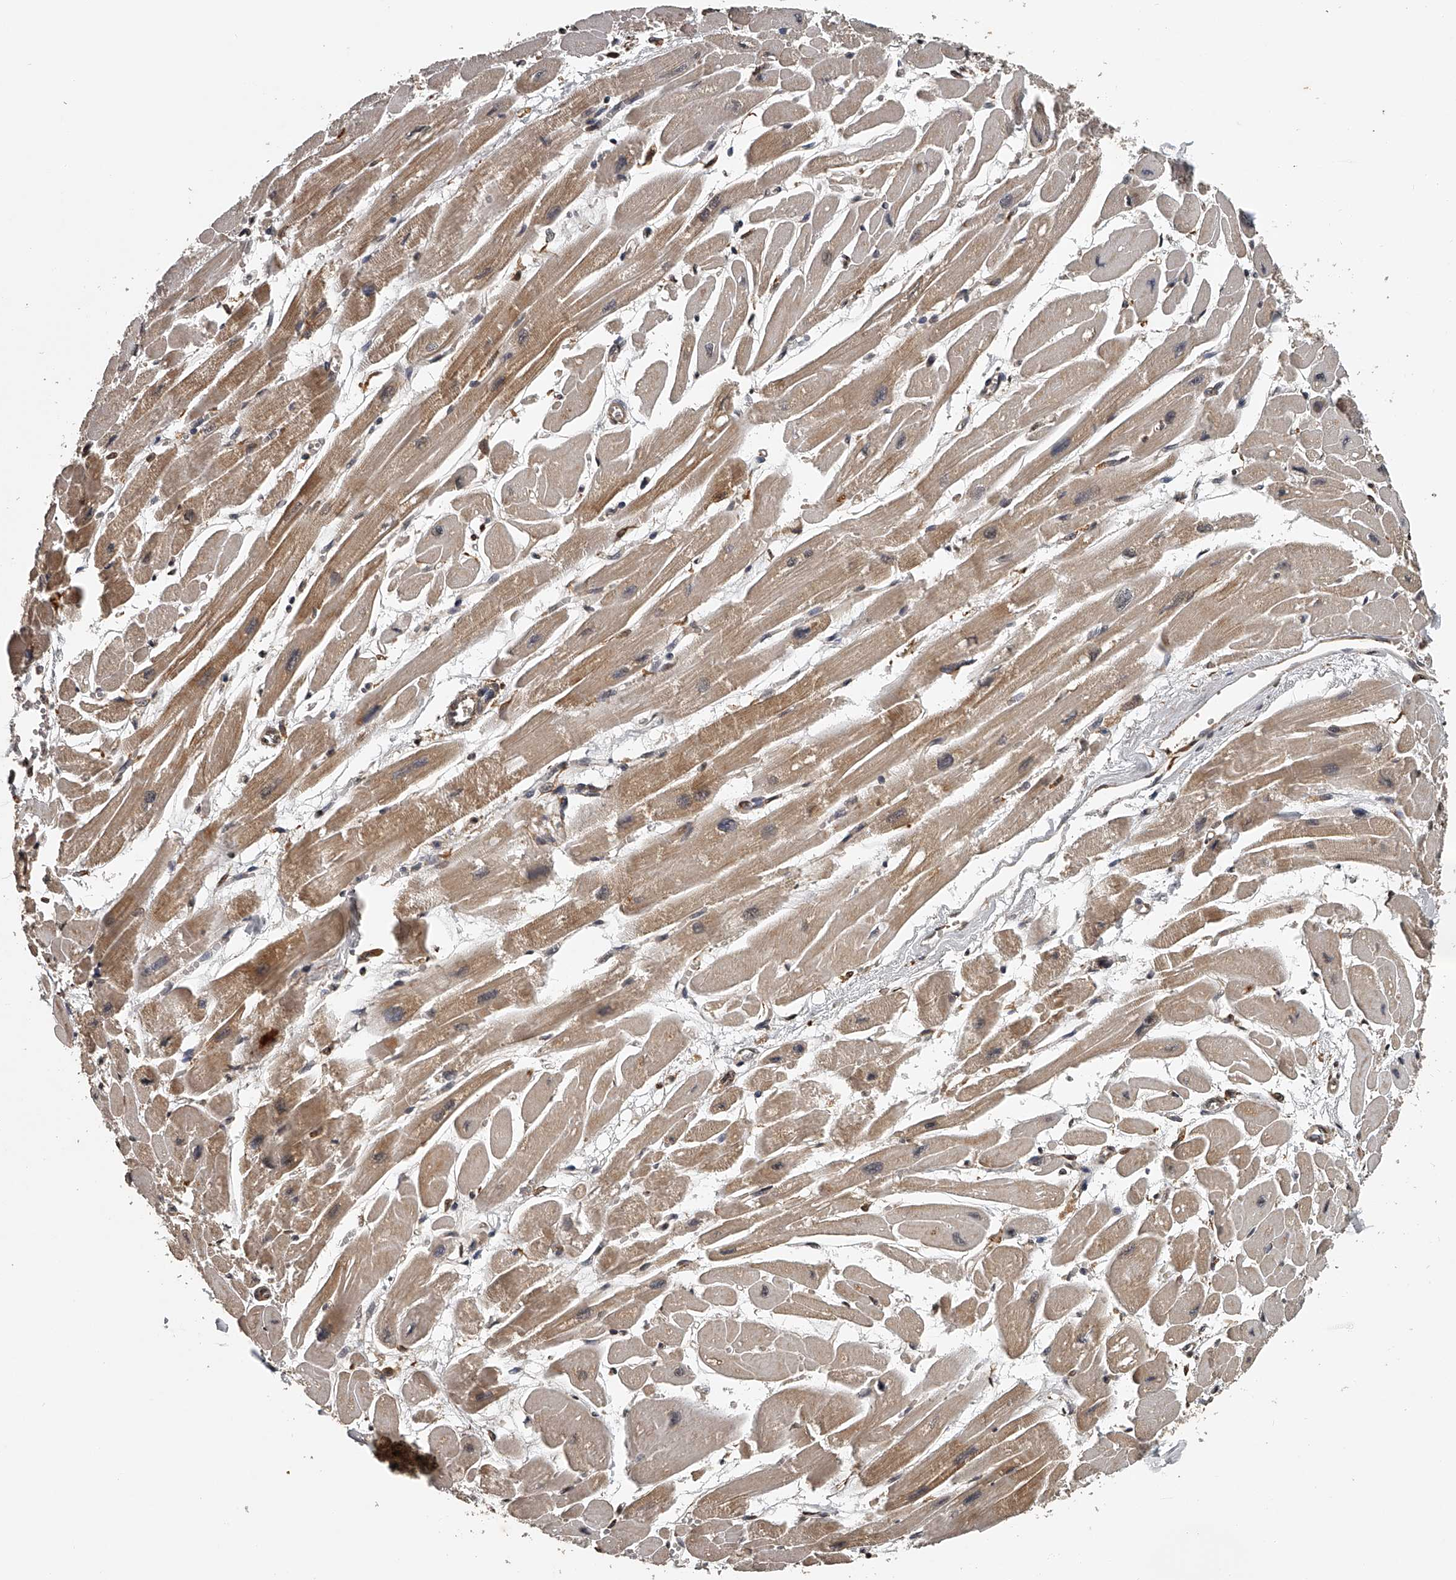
{"staining": {"intensity": "moderate", "quantity": ">75%", "location": "cytoplasmic/membranous,nuclear"}, "tissue": "heart muscle", "cell_type": "Cardiomyocytes", "image_type": "normal", "snomed": [{"axis": "morphology", "description": "Normal tissue, NOS"}, {"axis": "topography", "description": "Heart"}], "caption": "IHC image of unremarkable heart muscle: human heart muscle stained using immunohistochemistry (IHC) reveals medium levels of moderate protein expression localized specifically in the cytoplasmic/membranous,nuclear of cardiomyocytes, appearing as a cytoplasmic/membranous,nuclear brown color.", "gene": "PLEKHG1", "patient": {"sex": "female", "age": 54}}